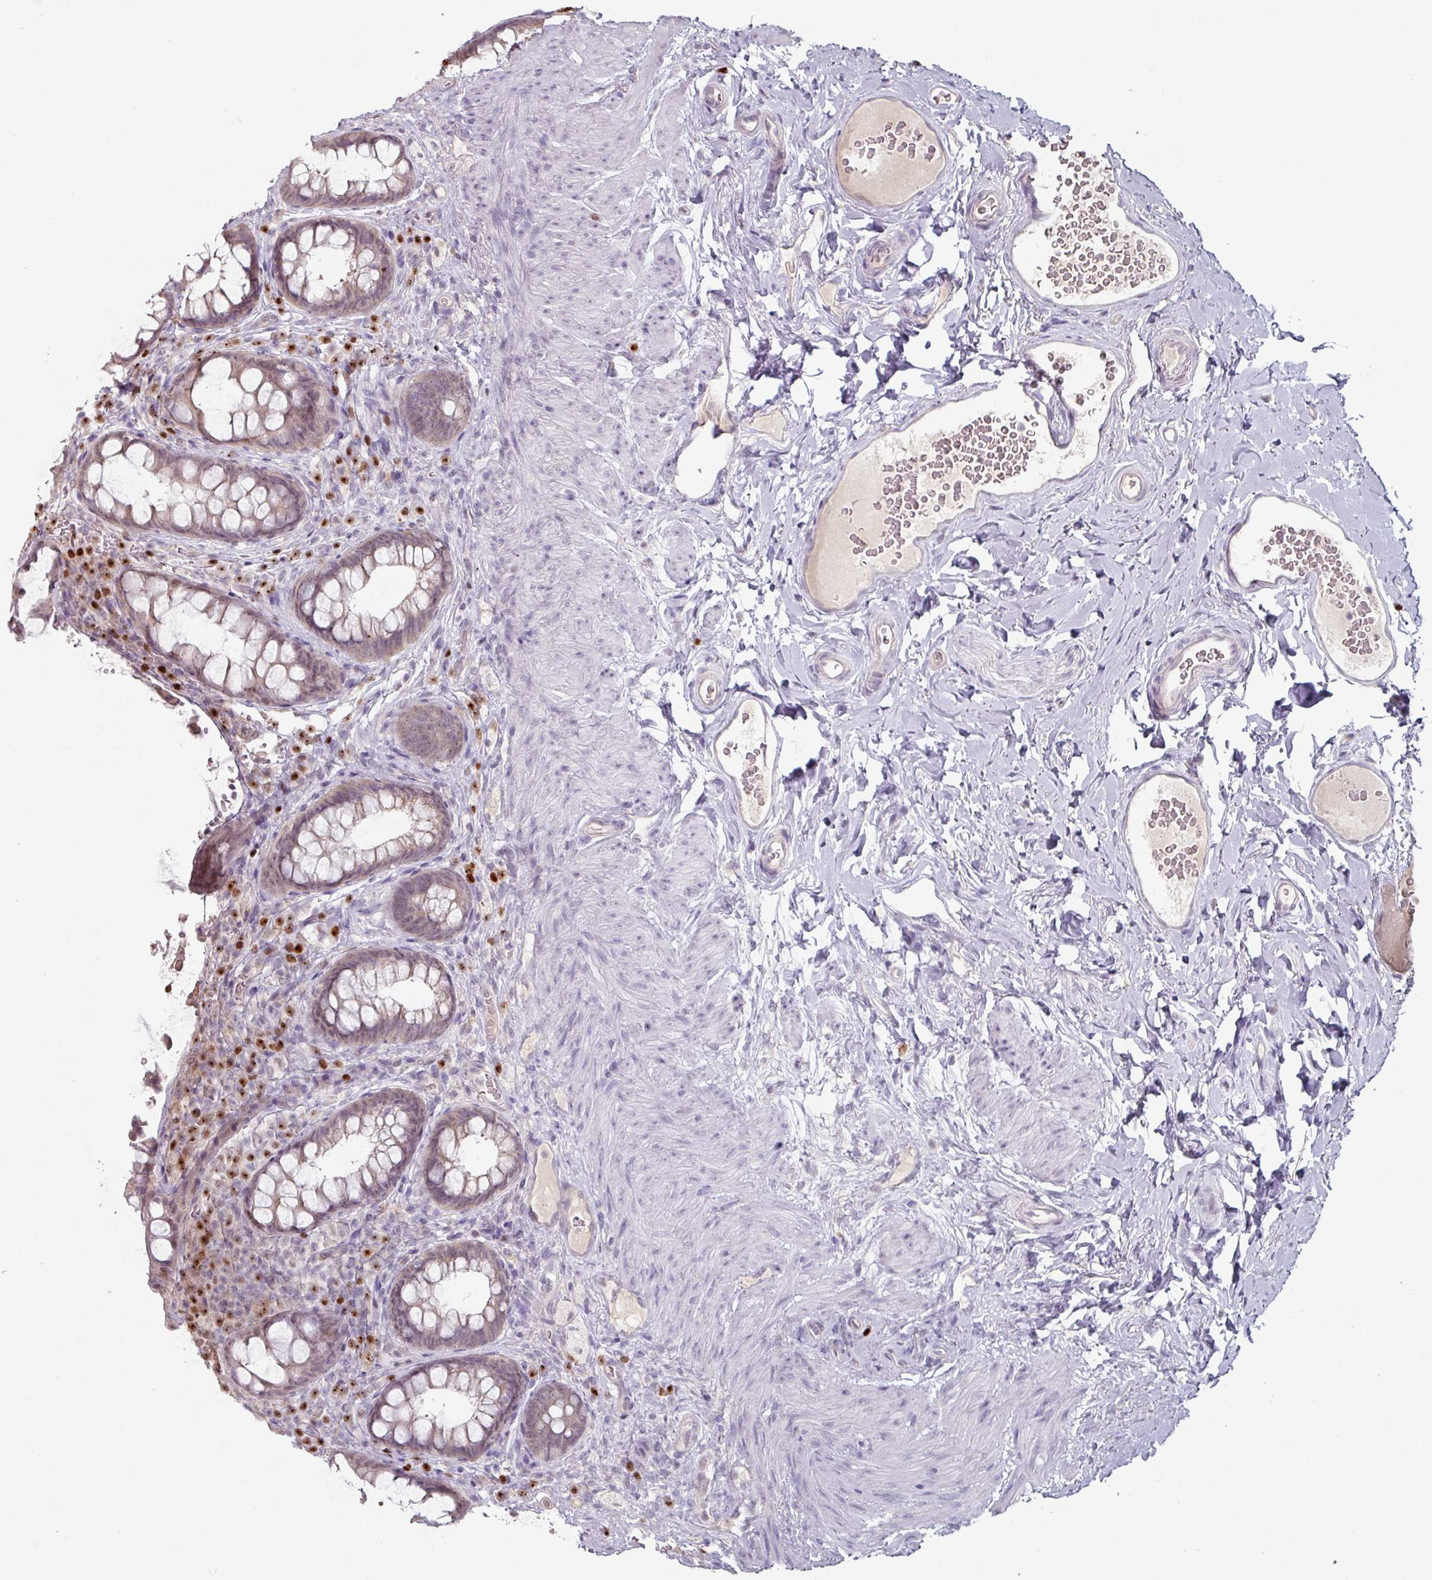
{"staining": {"intensity": "weak", "quantity": "25%-75%", "location": "nuclear"}, "tissue": "rectum", "cell_type": "Glandular cells", "image_type": "normal", "snomed": [{"axis": "morphology", "description": "Normal tissue, NOS"}, {"axis": "topography", "description": "Rectum"}, {"axis": "topography", "description": "Peripheral nerve tissue"}], "caption": "Protein expression analysis of normal rectum displays weak nuclear expression in about 25%-75% of glandular cells.", "gene": "ZBTB6", "patient": {"sex": "female", "age": 69}}